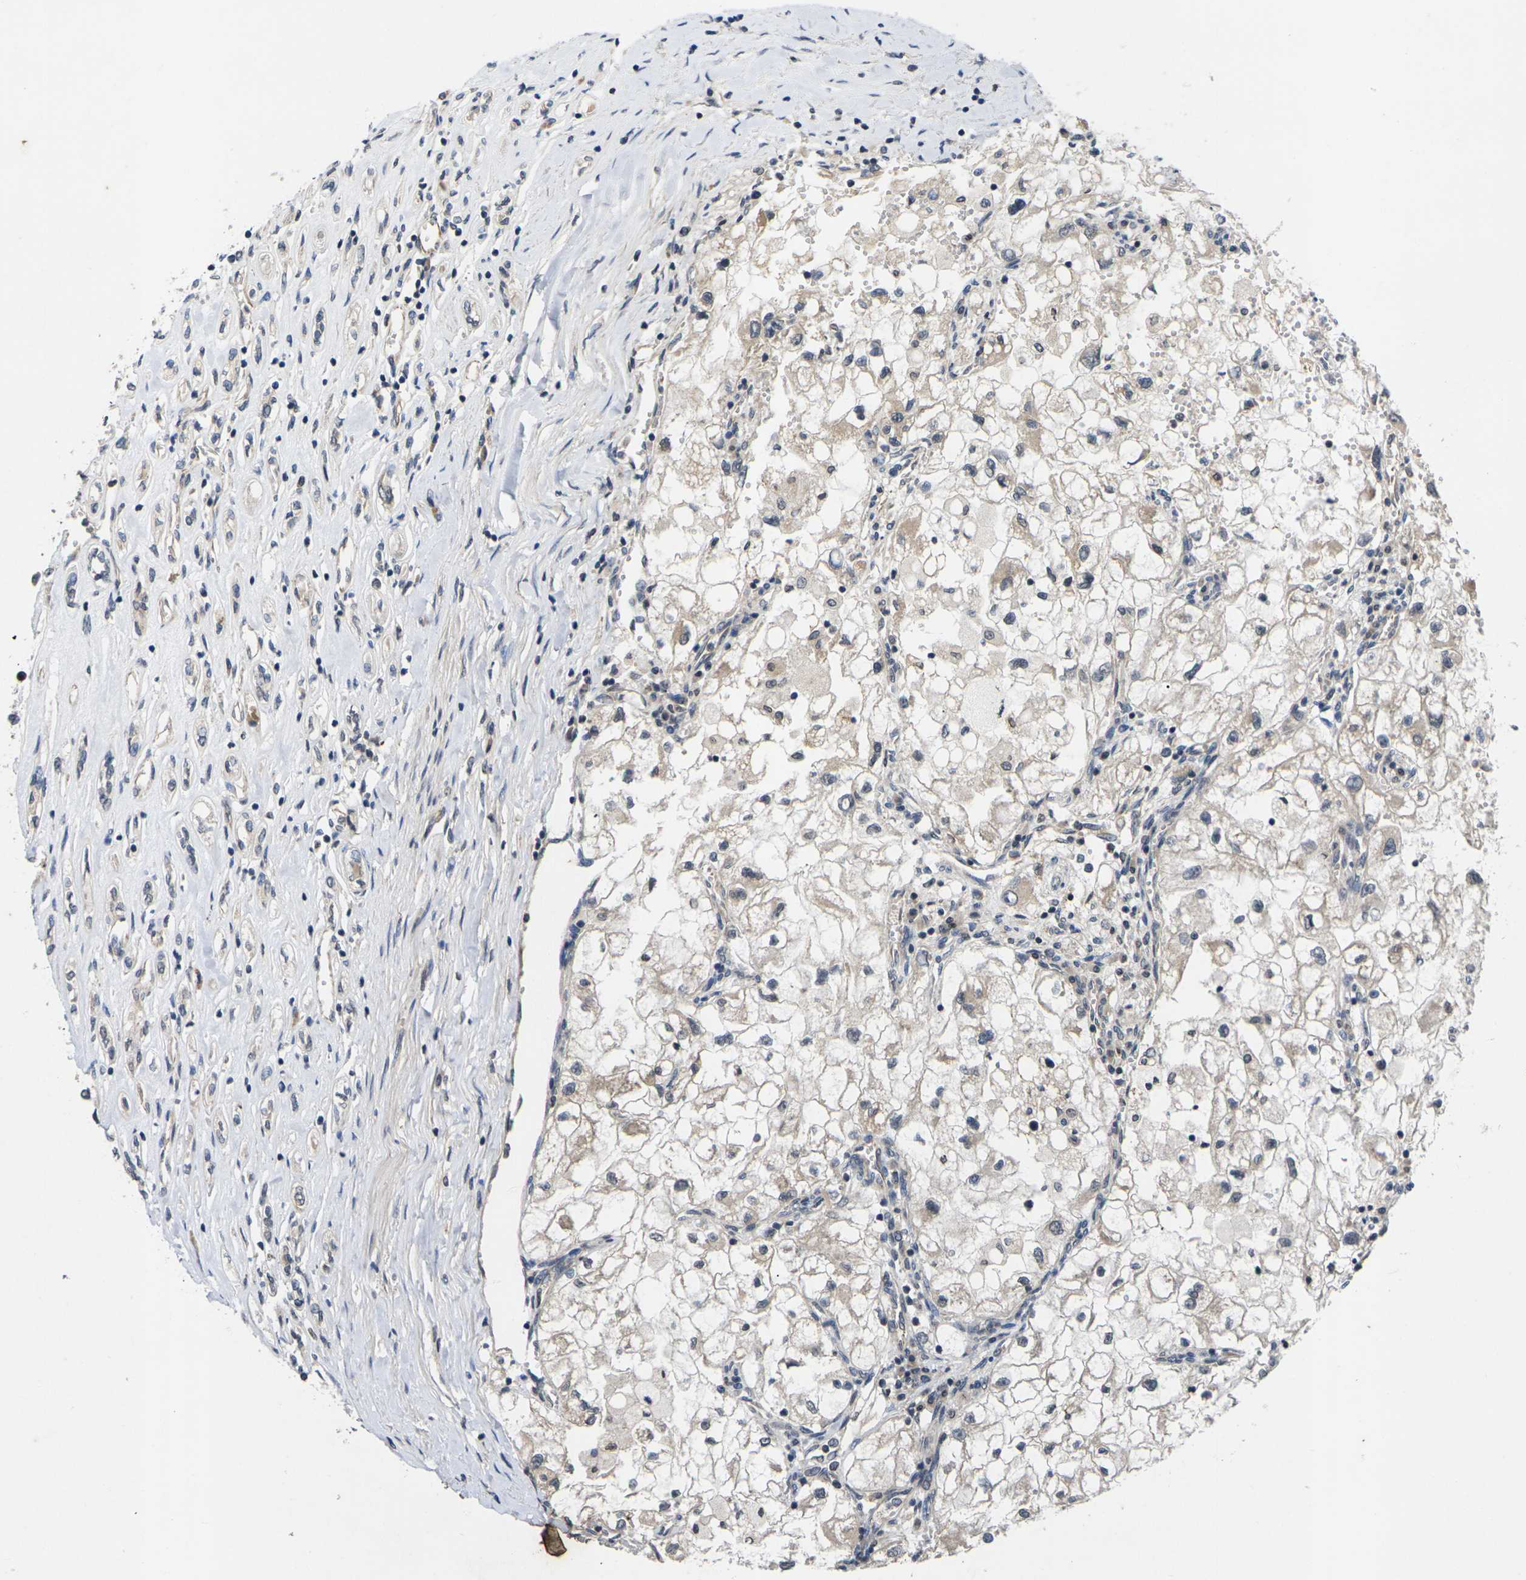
{"staining": {"intensity": "weak", "quantity": ">75%", "location": "cytoplasmic/membranous"}, "tissue": "renal cancer", "cell_type": "Tumor cells", "image_type": "cancer", "snomed": [{"axis": "morphology", "description": "Adenocarcinoma, NOS"}, {"axis": "topography", "description": "Kidney"}], "caption": "Immunohistochemical staining of human renal cancer (adenocarcinoma) demonstrates low levels of weak cytoplasmic/membranous staining in approximately >75% of tumor cells.", "gene": "DKK2", "patient": {"sex": "female", "age": 70}}